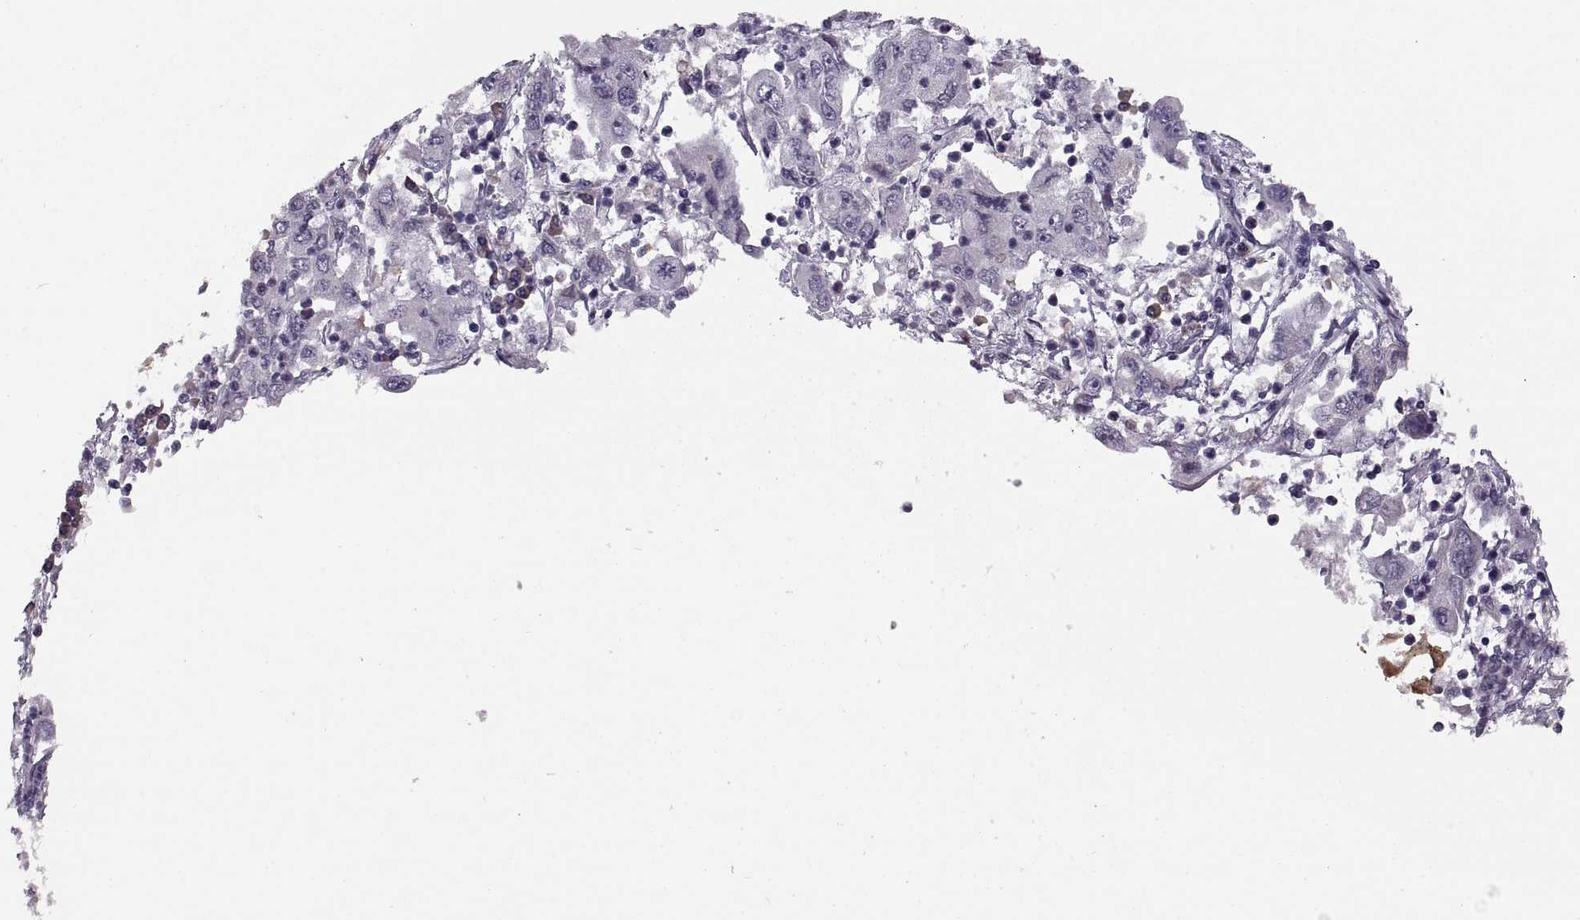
{"staining": {"intensity": "negative", "quantity": "none", "location": "none"}, "tissue": "cervical cancer", "cell_type": "Tumor cells", "image_type": "cancer", "snomed": [{"axis": "morphology", "description": "Squamous cell carcinoma, NOS"}, {"axis": "topography", "description": "Cervix"}], "caption": "The histopathology image shows no significant expression in tumor cells of squamous cell carcinoma (cervical).", "gene": "MAGEB18", "patient": {"sex": "female", "age": 36}}